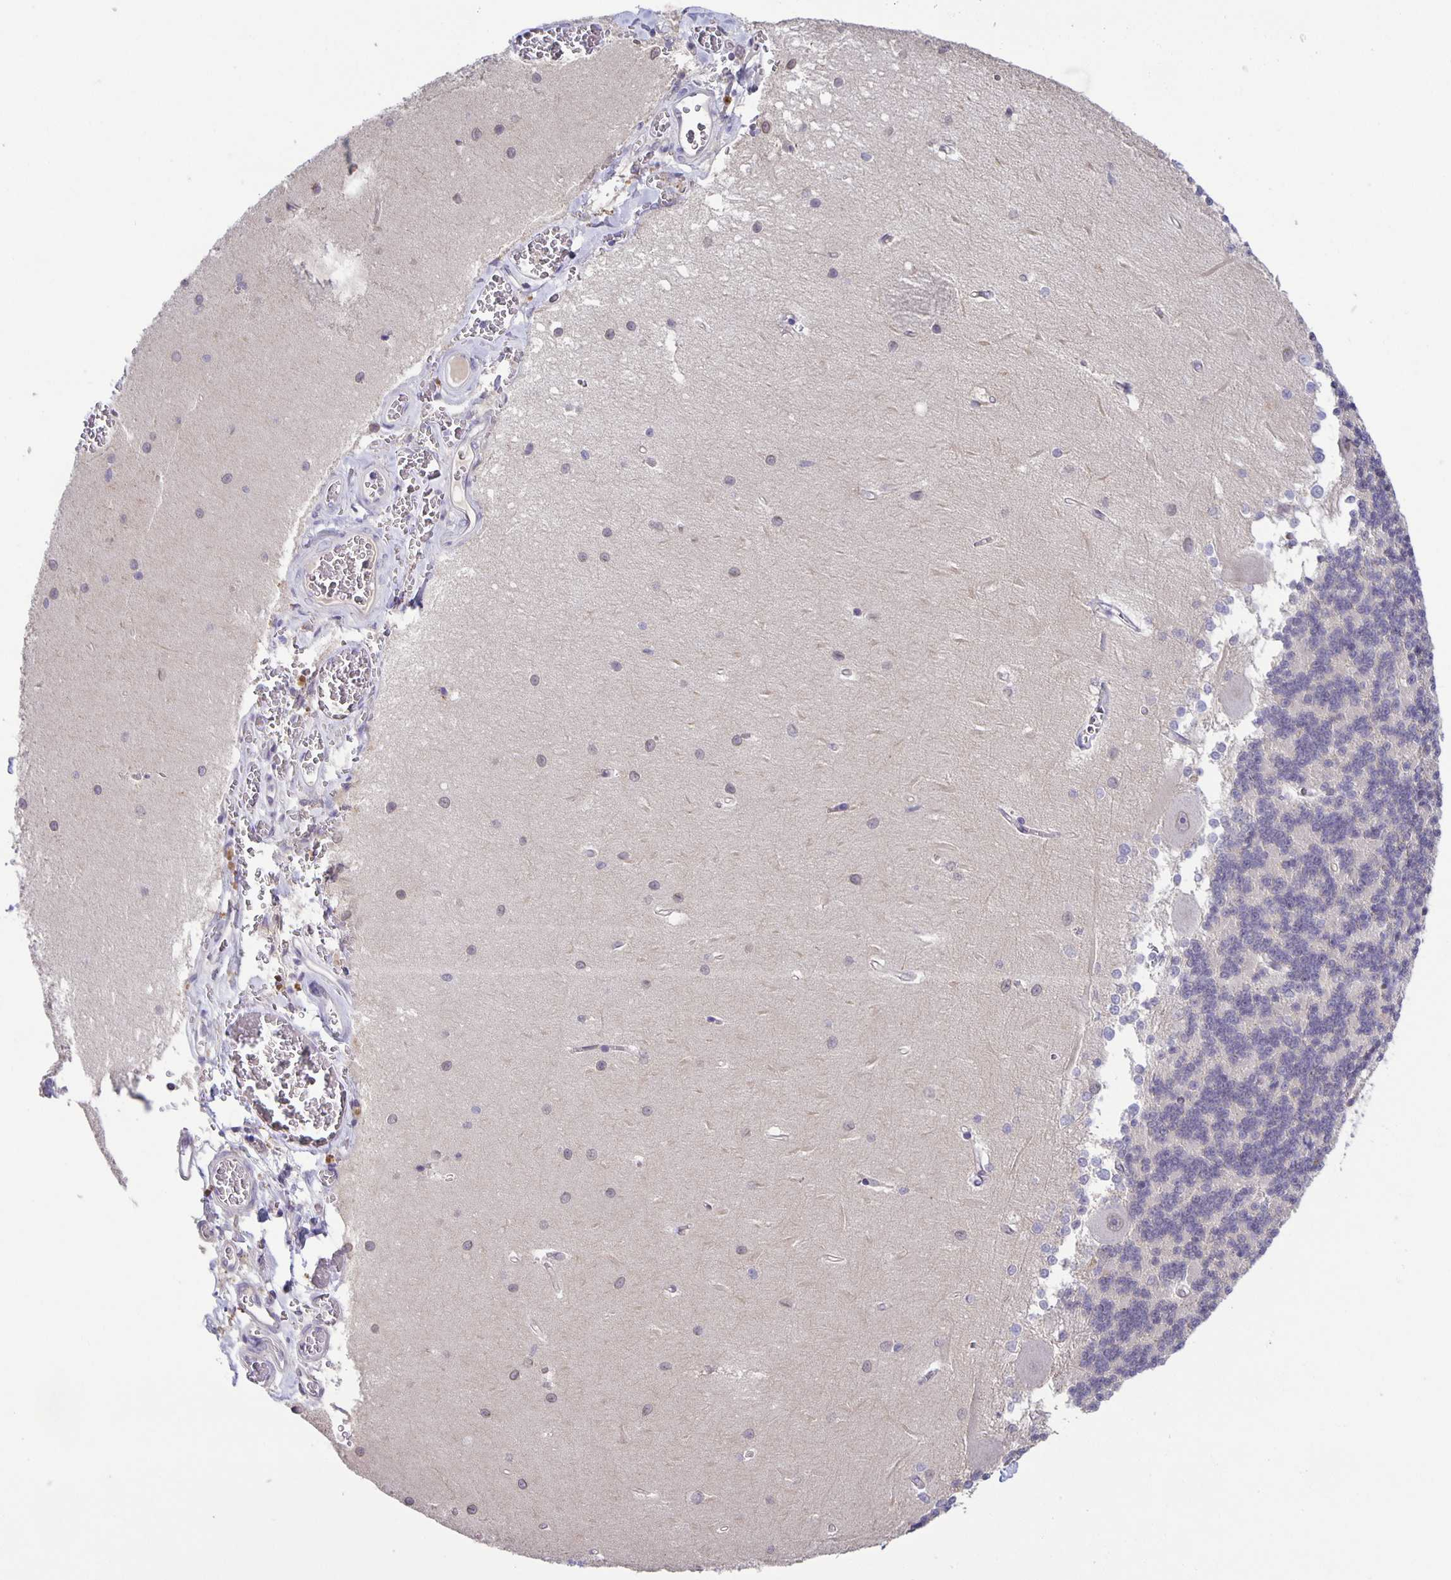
{"staining": {"intensity": "negative", "quantity": "none", "location": "none"}, "tissue": "cerebellum", "cell_type": "Cells in granular layer", "image_type": "normal", "snomed": [{"axis": "morphology", "description": "Normal tissue, NOS"}, {"axis": "topography", "description": "Cerebellum"}], "caption": "Immunohistochemistry (IHC) photomicrograph of benign cerebellum stained for a protein (brown), which displays no expression in cells in granular layer. Brightfield microscopy of IHC stained with DAB (brown) and hematoxylin (blue), captured at high magnification.", "gene": "PTPN3", "patient": {"sex": "male", "age": 37}}